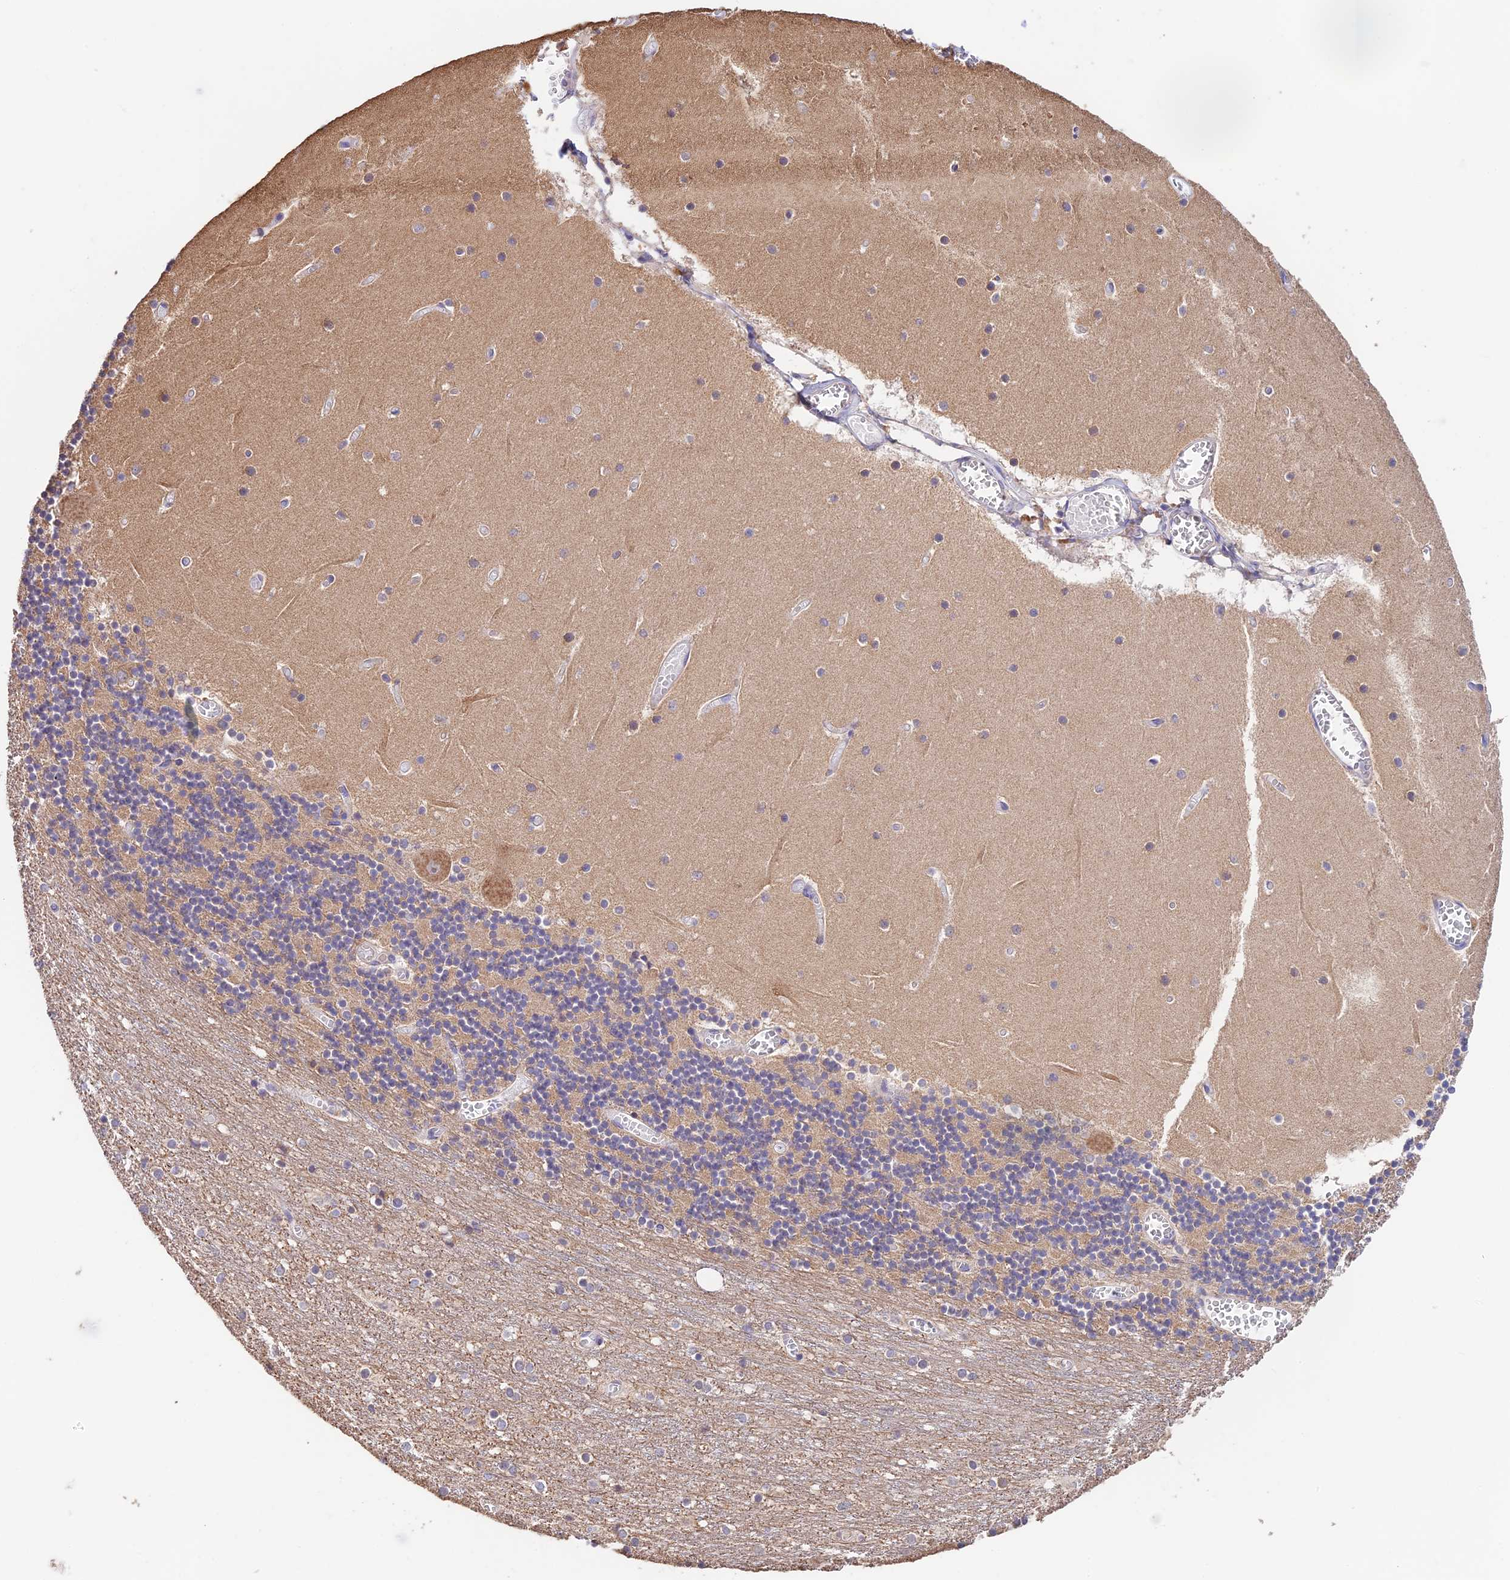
{"staining": {"intensity": "moderate", "quantity": "25%-75%", "location": "cytoplasmic/membranous"}, "tissue": "cerebellum", "cell_type": "Cells in granular layer", "image_type": "normal", "snomed": [{"axis": "morphology", "description": "Normal tissue, NOS"}, {"axis": "topography", "description": "Cerebellum"}], "caption": "Protein analysis of normal cerebellum reveals moderate cytoplasmic/membranous positivity in approximately 25%-75% of cells in granular layer.", "gene": "EMC3", "patient": {"sex": "female", "age": 28}}